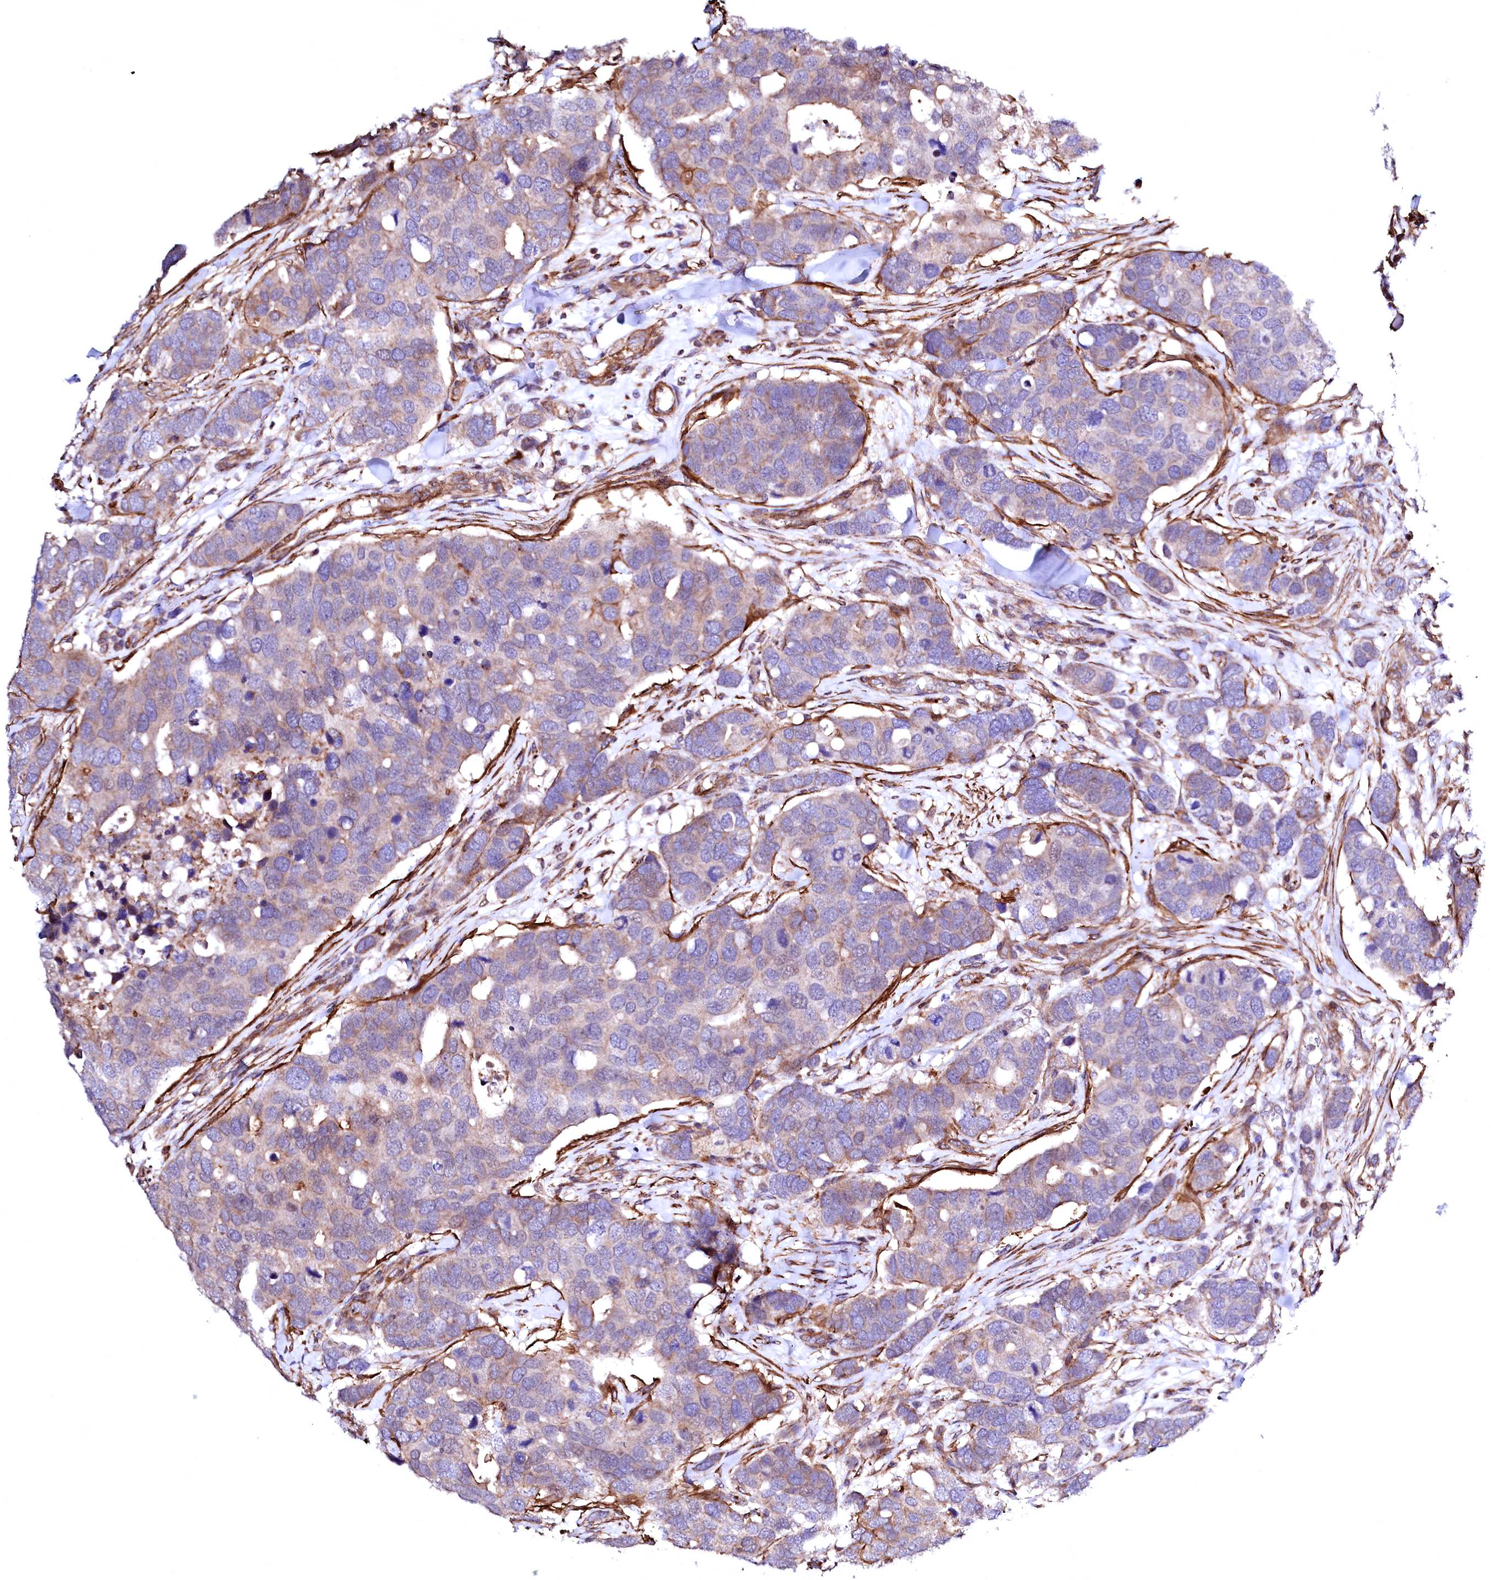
{"staining": {"intensity": "negative", "quantity": "none", "location": "none"}, "tissue": "breast cancer", "cell_type": "Tumor cells", "image_type": "cancer", "snomed": [{"axis": "morphology", "description": "Duct carcinoma"}, {"axis": "topography", "description": "Breast"}], "caption": "Immunohistochemistry of invasive ductal carcinoma (breast) reveals no staining in tumor cells.", "gene": "GPR176", "patient": {"sex": "female", "age": 83}}